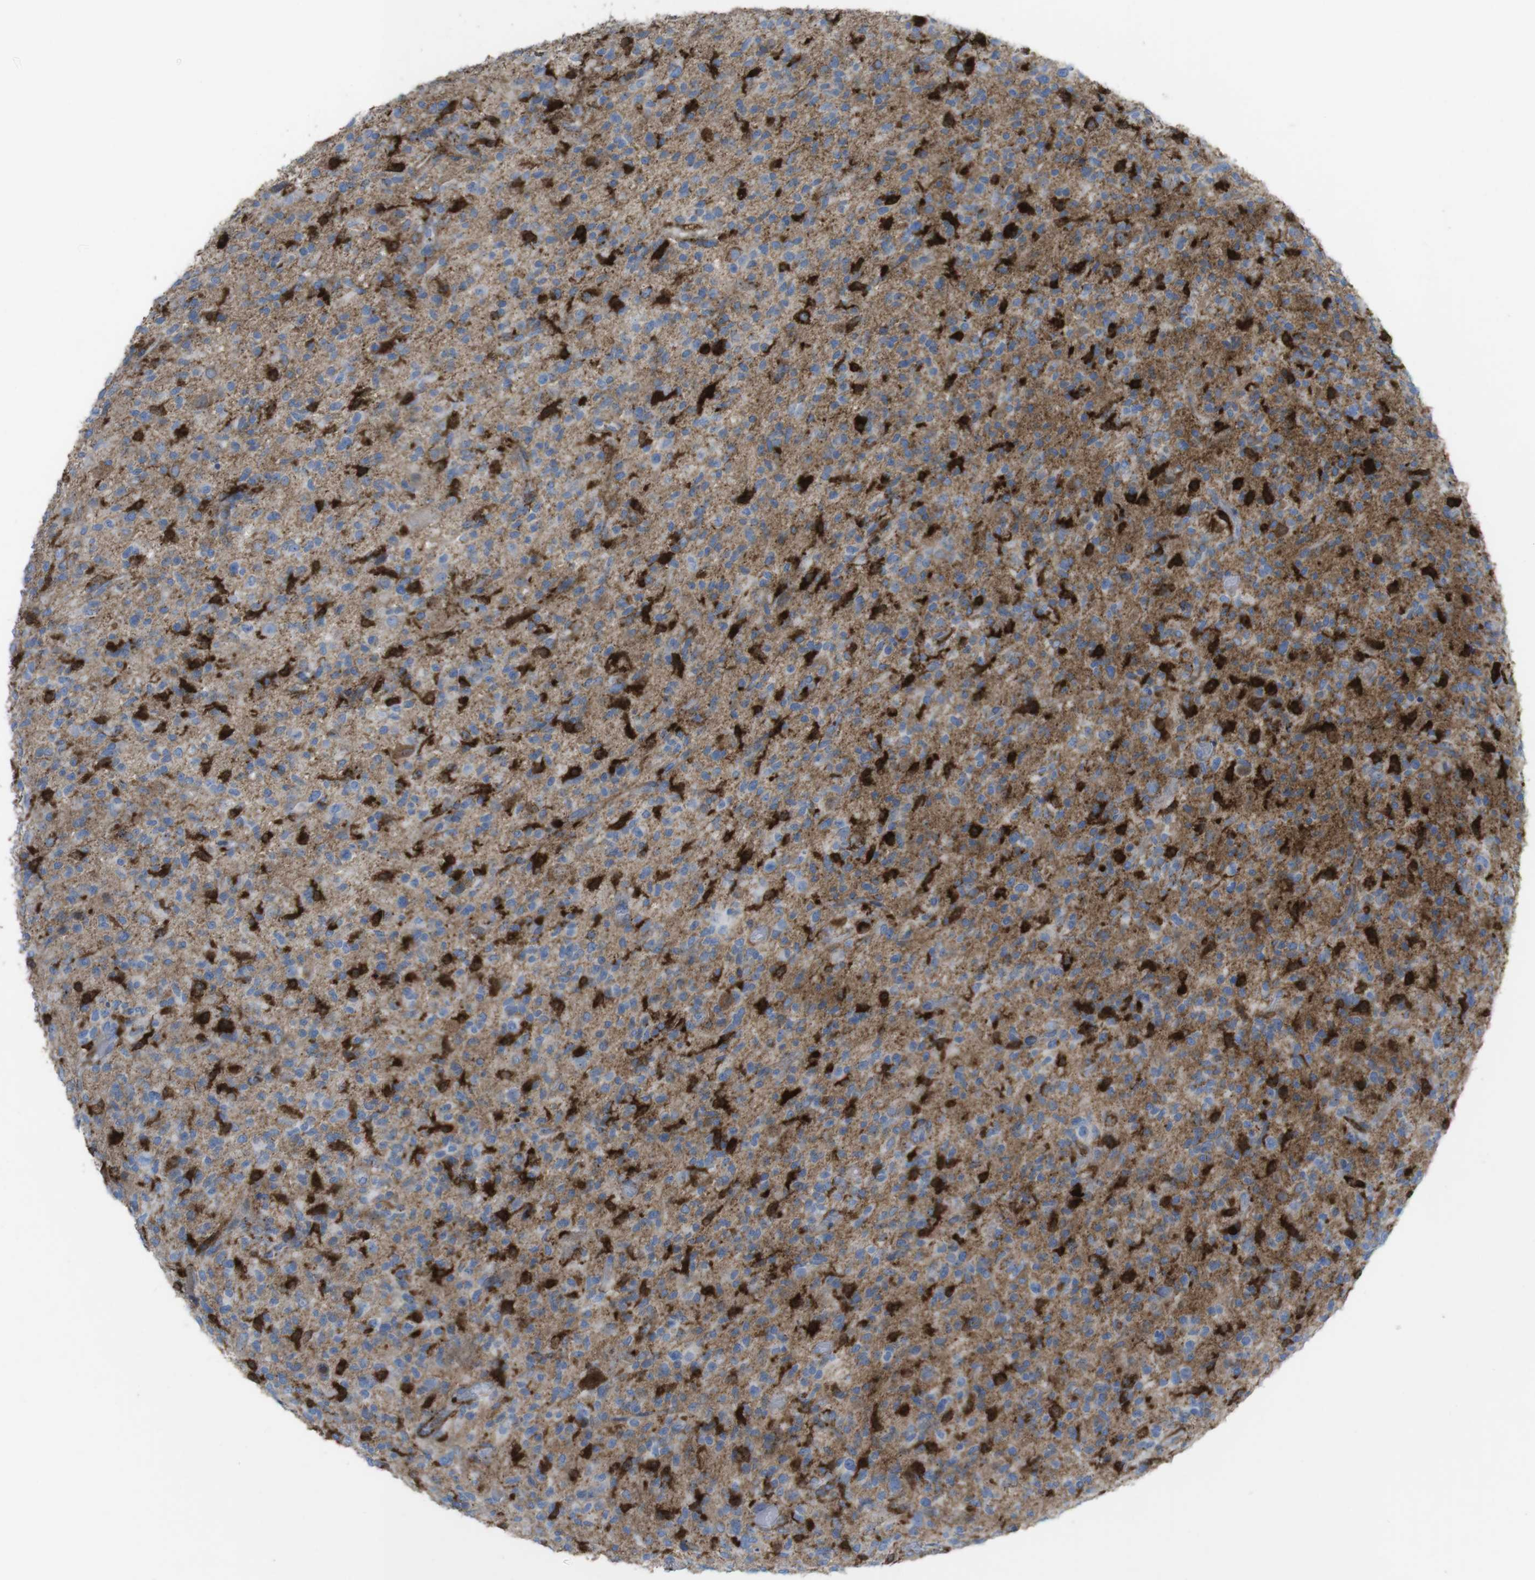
{"staining": {"intensity": "strong", "quantity": "25%-75%", "location": "cytoplasmic/membranous"}, "tissue": "glioma", "cell_type": "Tumor cells", "image_type": "cancer", "snomed": [{"axis": "morphology", "description": "Glioma, malignant, High grade"}, {"axis": "topography", "description": "Brain"}], "caption": "Immunohistochemical staining of high-grade glioma (malignant) reveals high levels of strong cytoplasmic/membranous staining in approximately 25%-75% of tumor cells.", "gene": "PRKCD", "patient": {"sex": "male", "age": 71}}